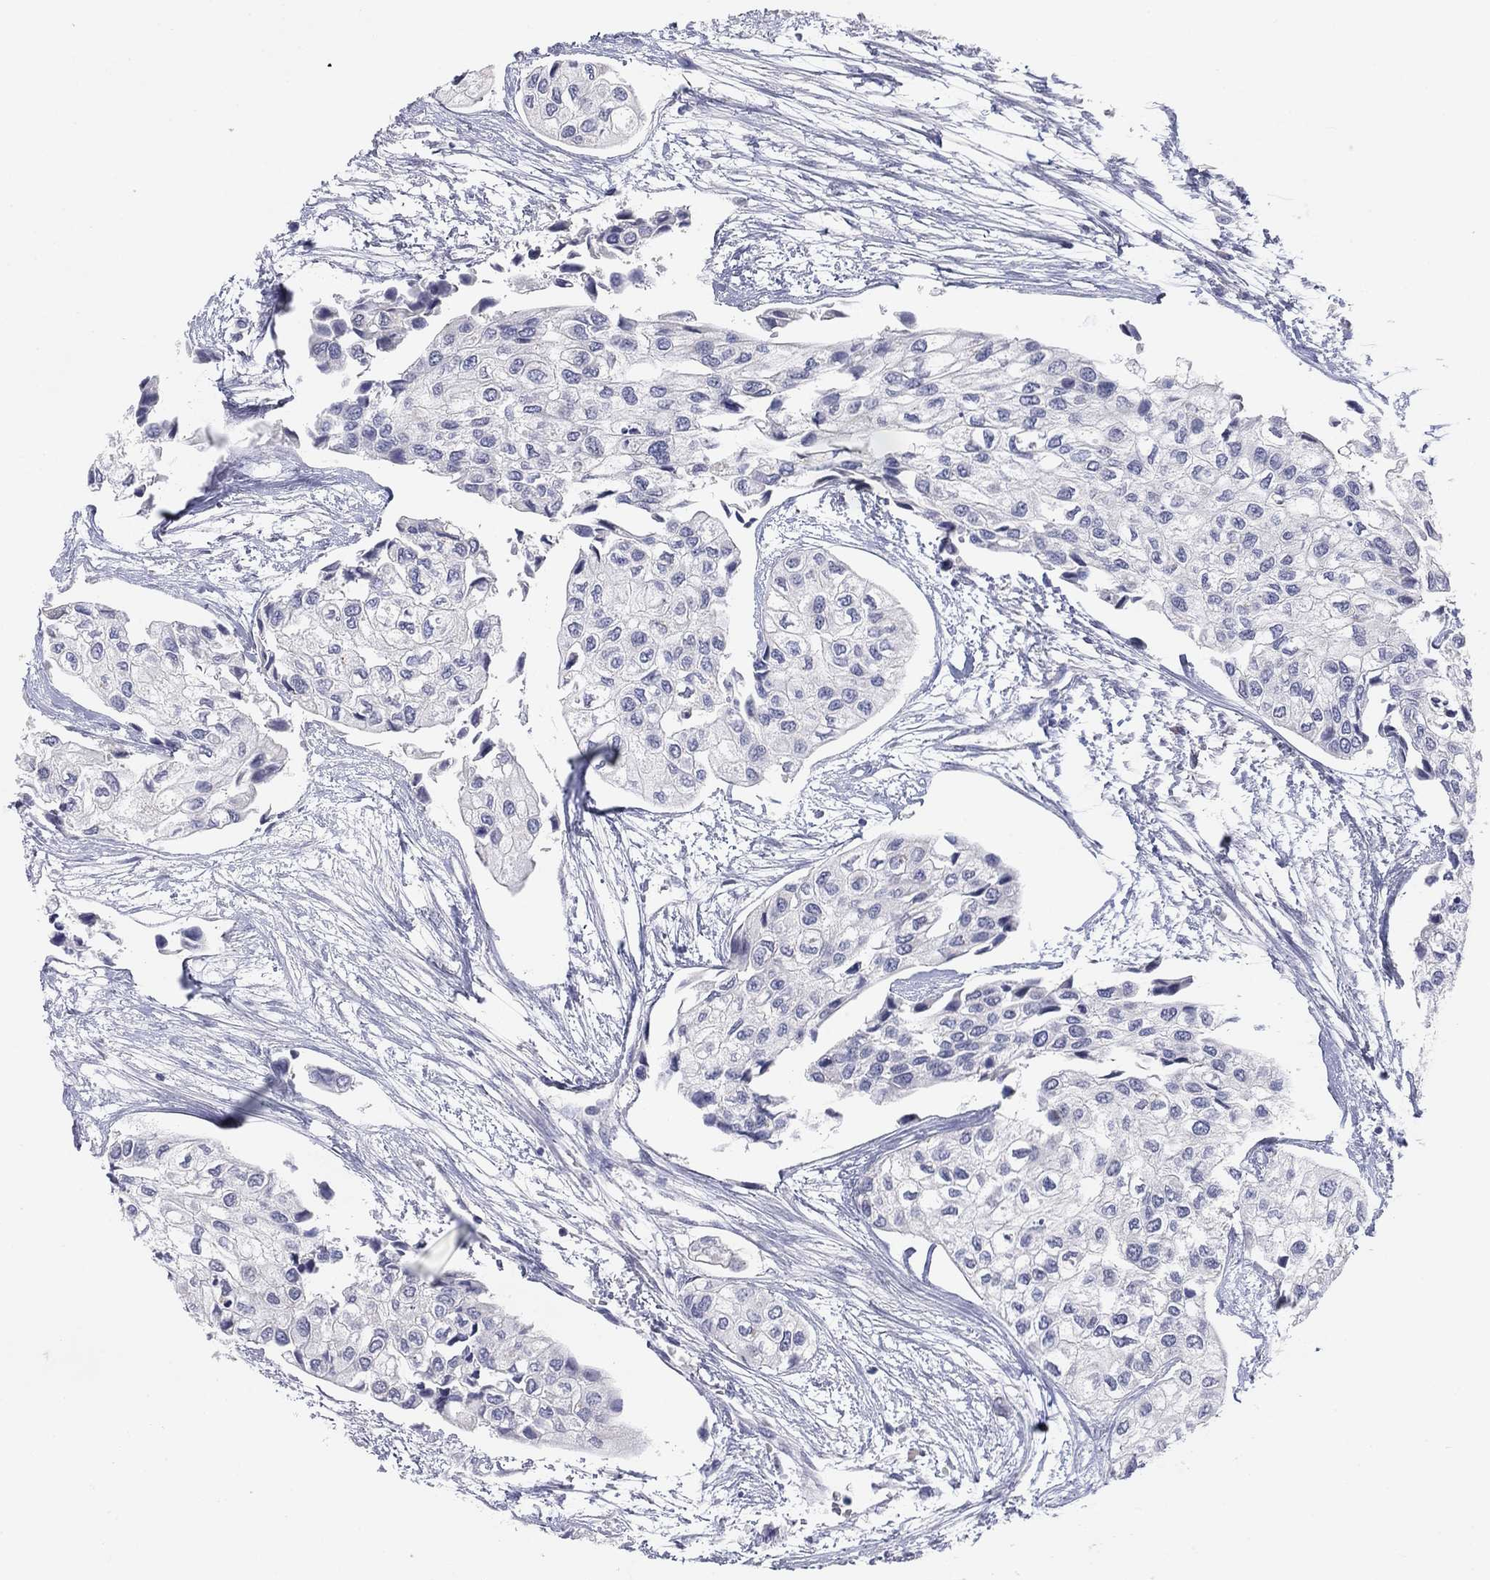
{"staining": {"intensity": "negative", "quantity": "none", "location": "none"}, "tissue": "urothelial cancer", "cell_type": "Tumor cells", "image_type": "cancer", "snomed": [{"axis": "morphology", "description": "Urothelial carcinoma, High grade"}, {"axis": "topography", "description": "Urinary bladder"}], "caption": "The immunohistochemistry (IHC) histopathology image has no significant positivity in tumor cells of urothelial cancer tissue.", "gene": "AMN1", "patient": {"sex": "male", "age": 73}}